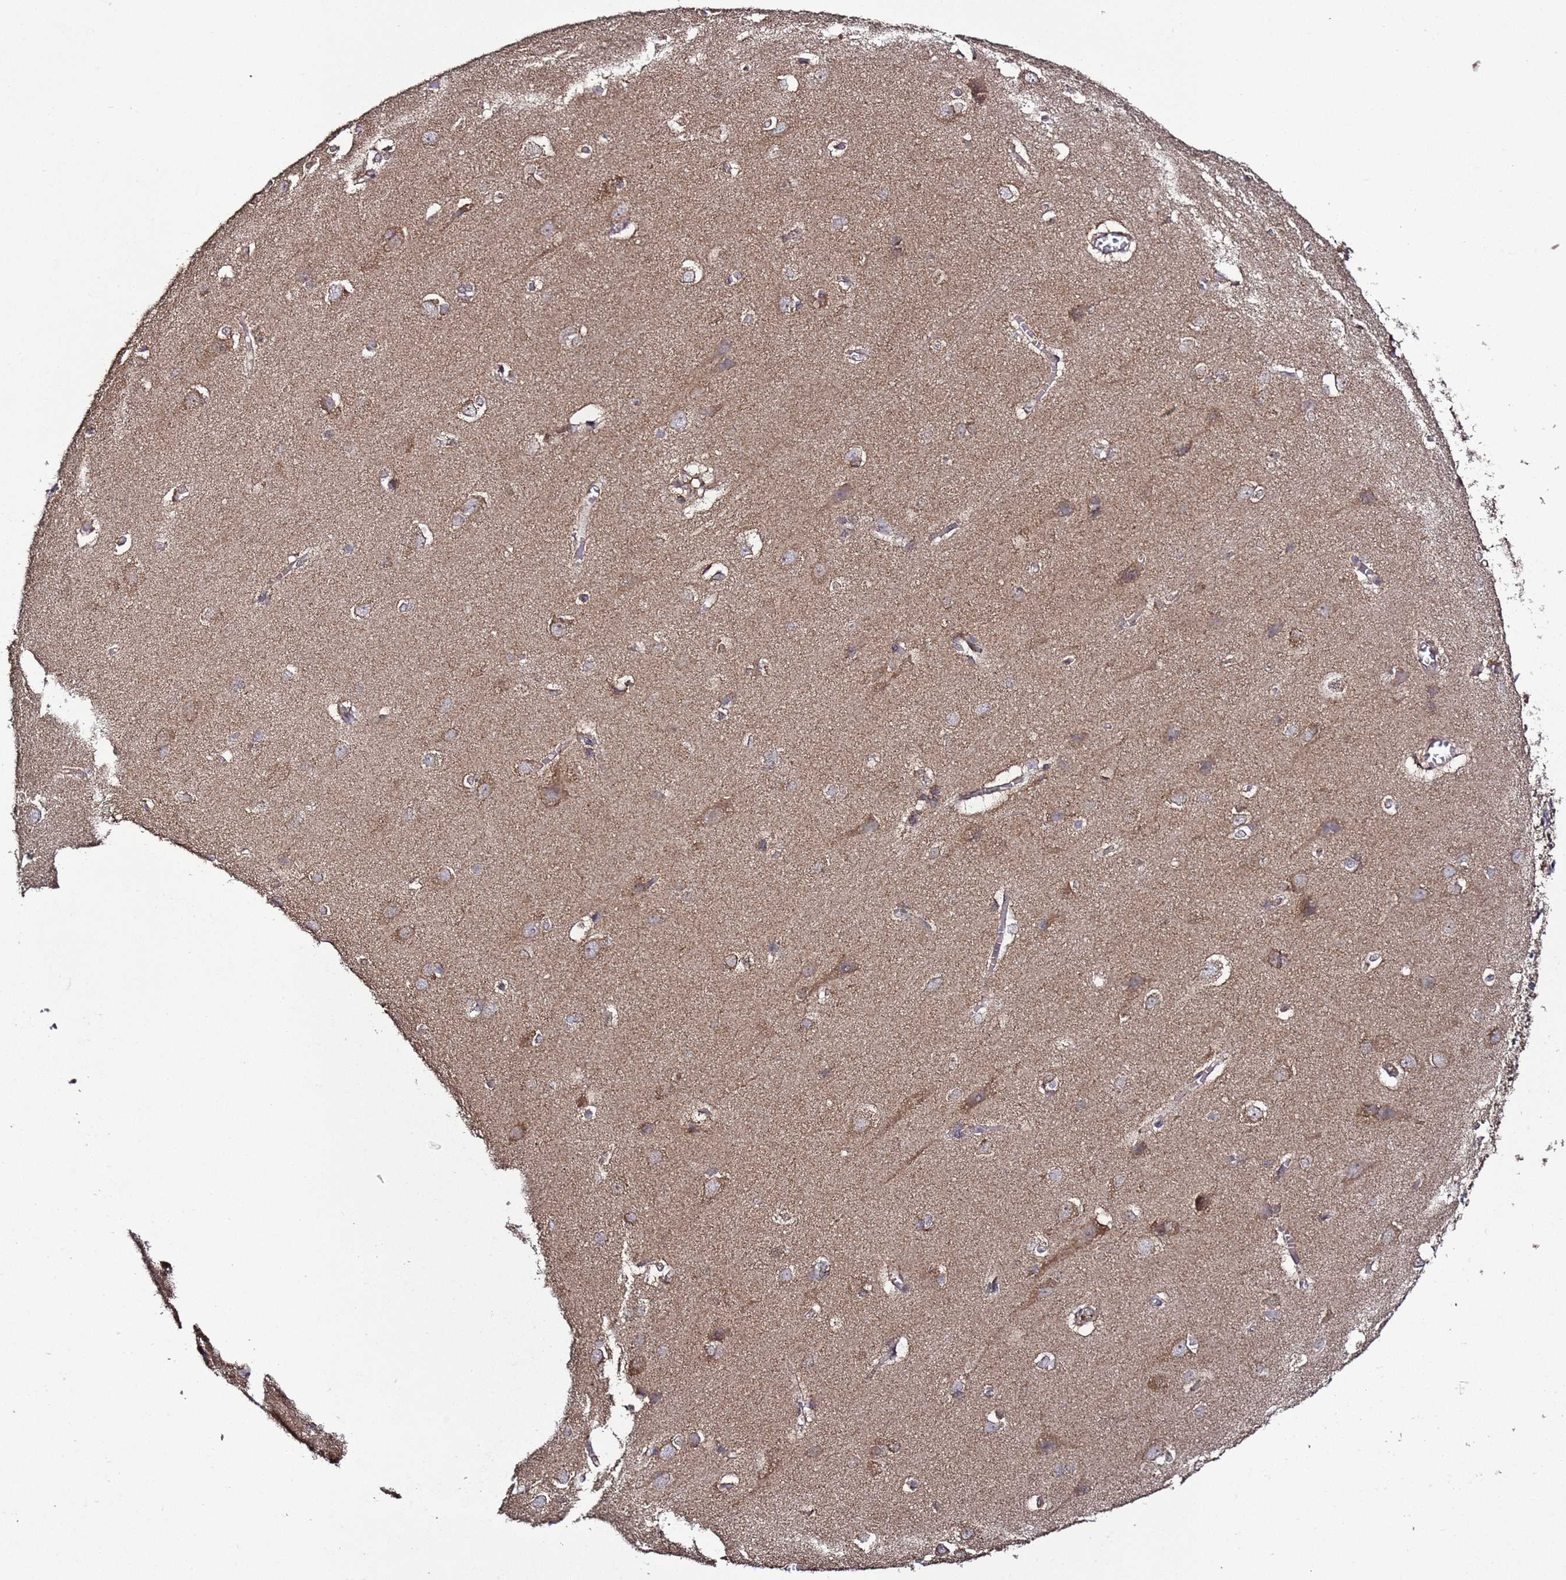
{"staining": {"intensity": "moderate", "quantity": "<25%", "location": "cytoplasmic/membranous"}, "tissue": "cerebral cortex", "cell_type": "Endothelial cells", "image_type": "normal", "snomed": [{"axis": "morphology", "description": "Normal tissue, NOS"}, {"axis": "topography", "description": "Cerebral cortex"}], "caption": "An image of human cerebral cortex stained for a protein shows moderate cytoplasmic/membranous brown staining in endothelial cells.", "gene": "HSPBAP1", "patient": {"sex": "male", "age": 37}}